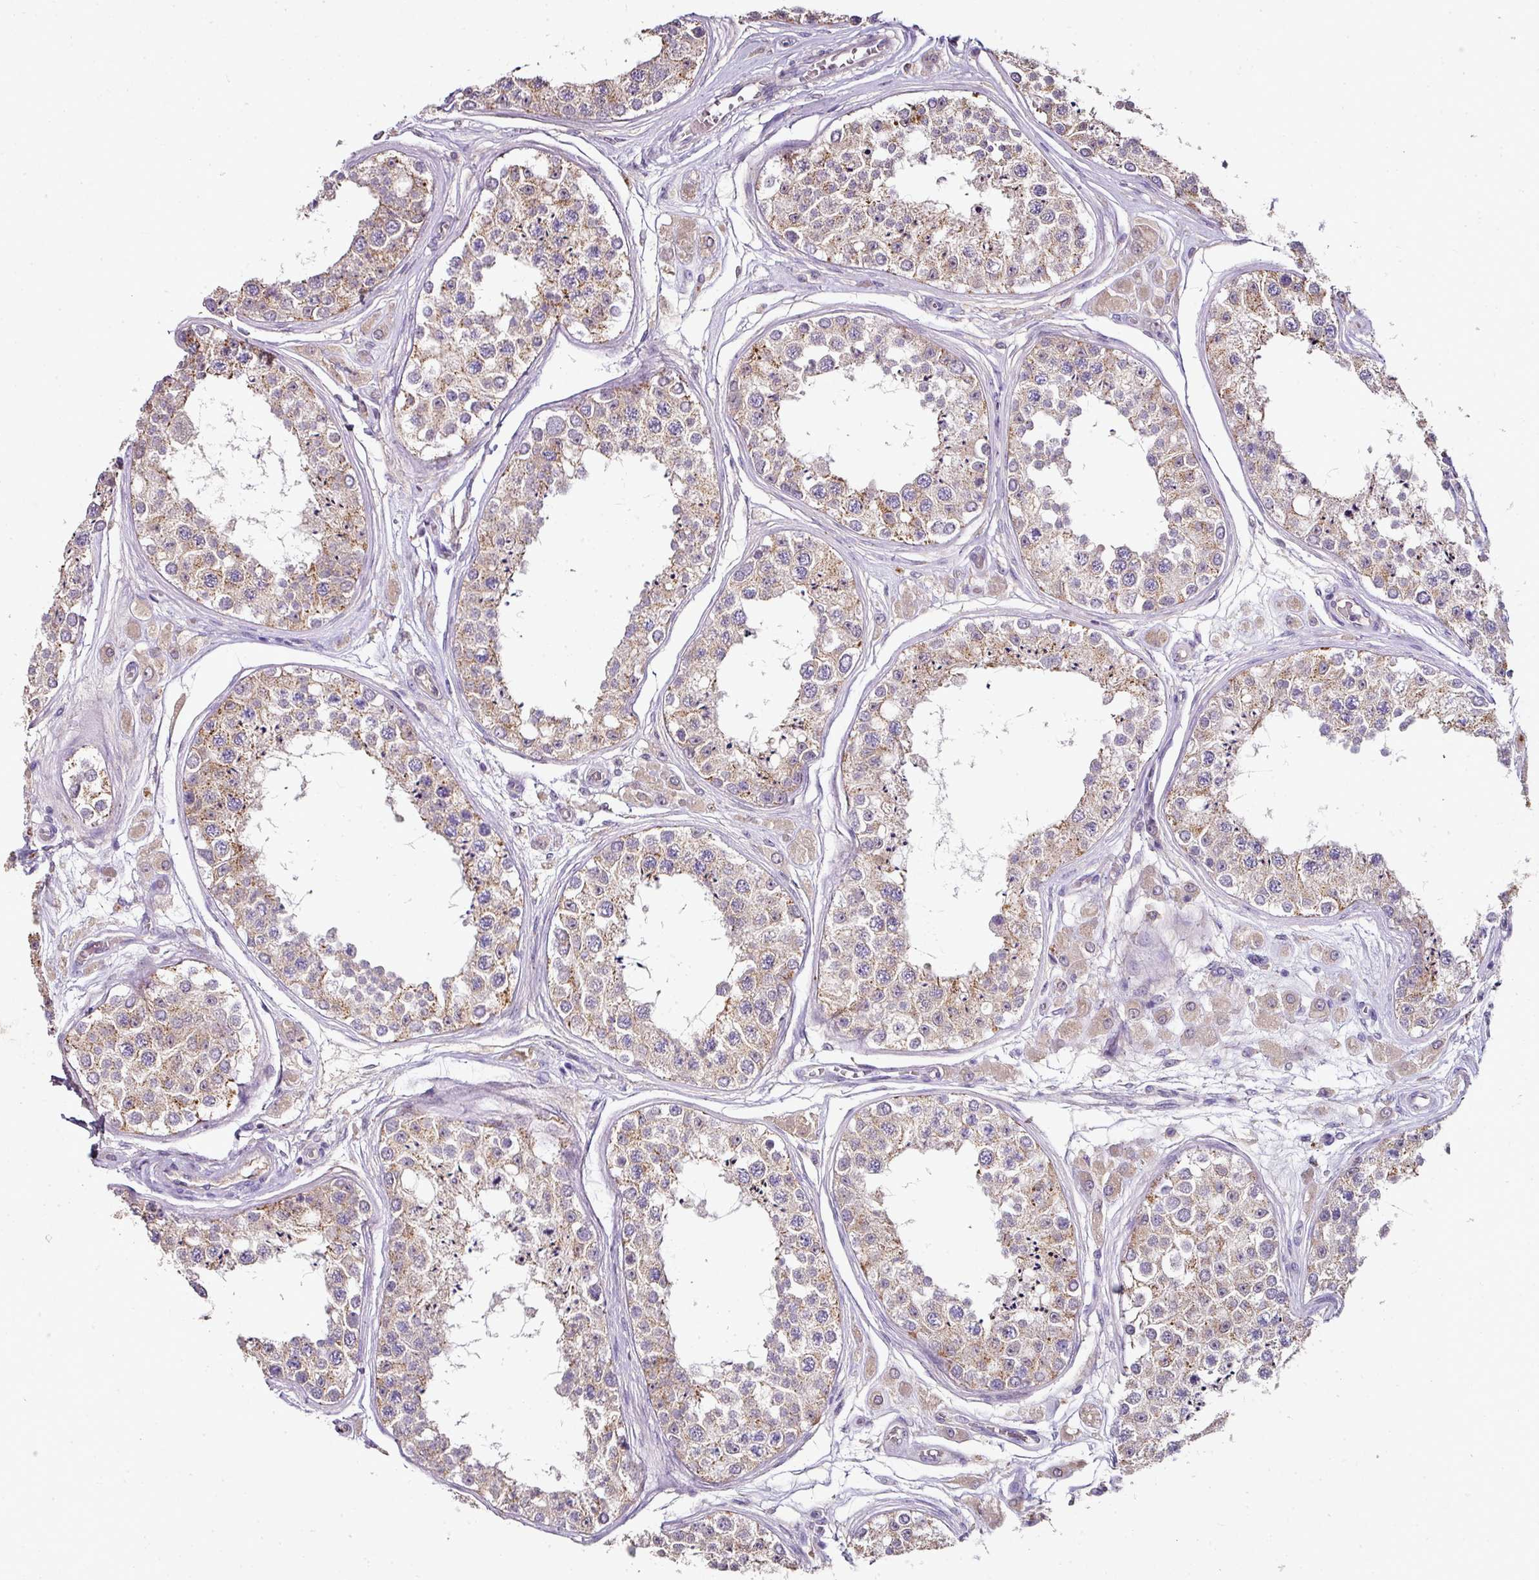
{"staining": {"intensity": "moderate", "quantity": ">75%", "location": "cytoplasmic/membranous"}, "tissue": "testis", "cell_type": "Cells in seminiferous ducts", "image_type": "normal", "snomed": [{"axis": "morphology", "description": "Normal tissue, NOS"}, {"axis": "topography", "description": "Testis"}], "caption": "Protein expression analysis of benign testis reveals moderate cytoplasmic/membranous expression in approximately >75% of cells in seminiferous ducts.", "gene": "SKIC2", "patient": {"sex": "male", "age": 25}}